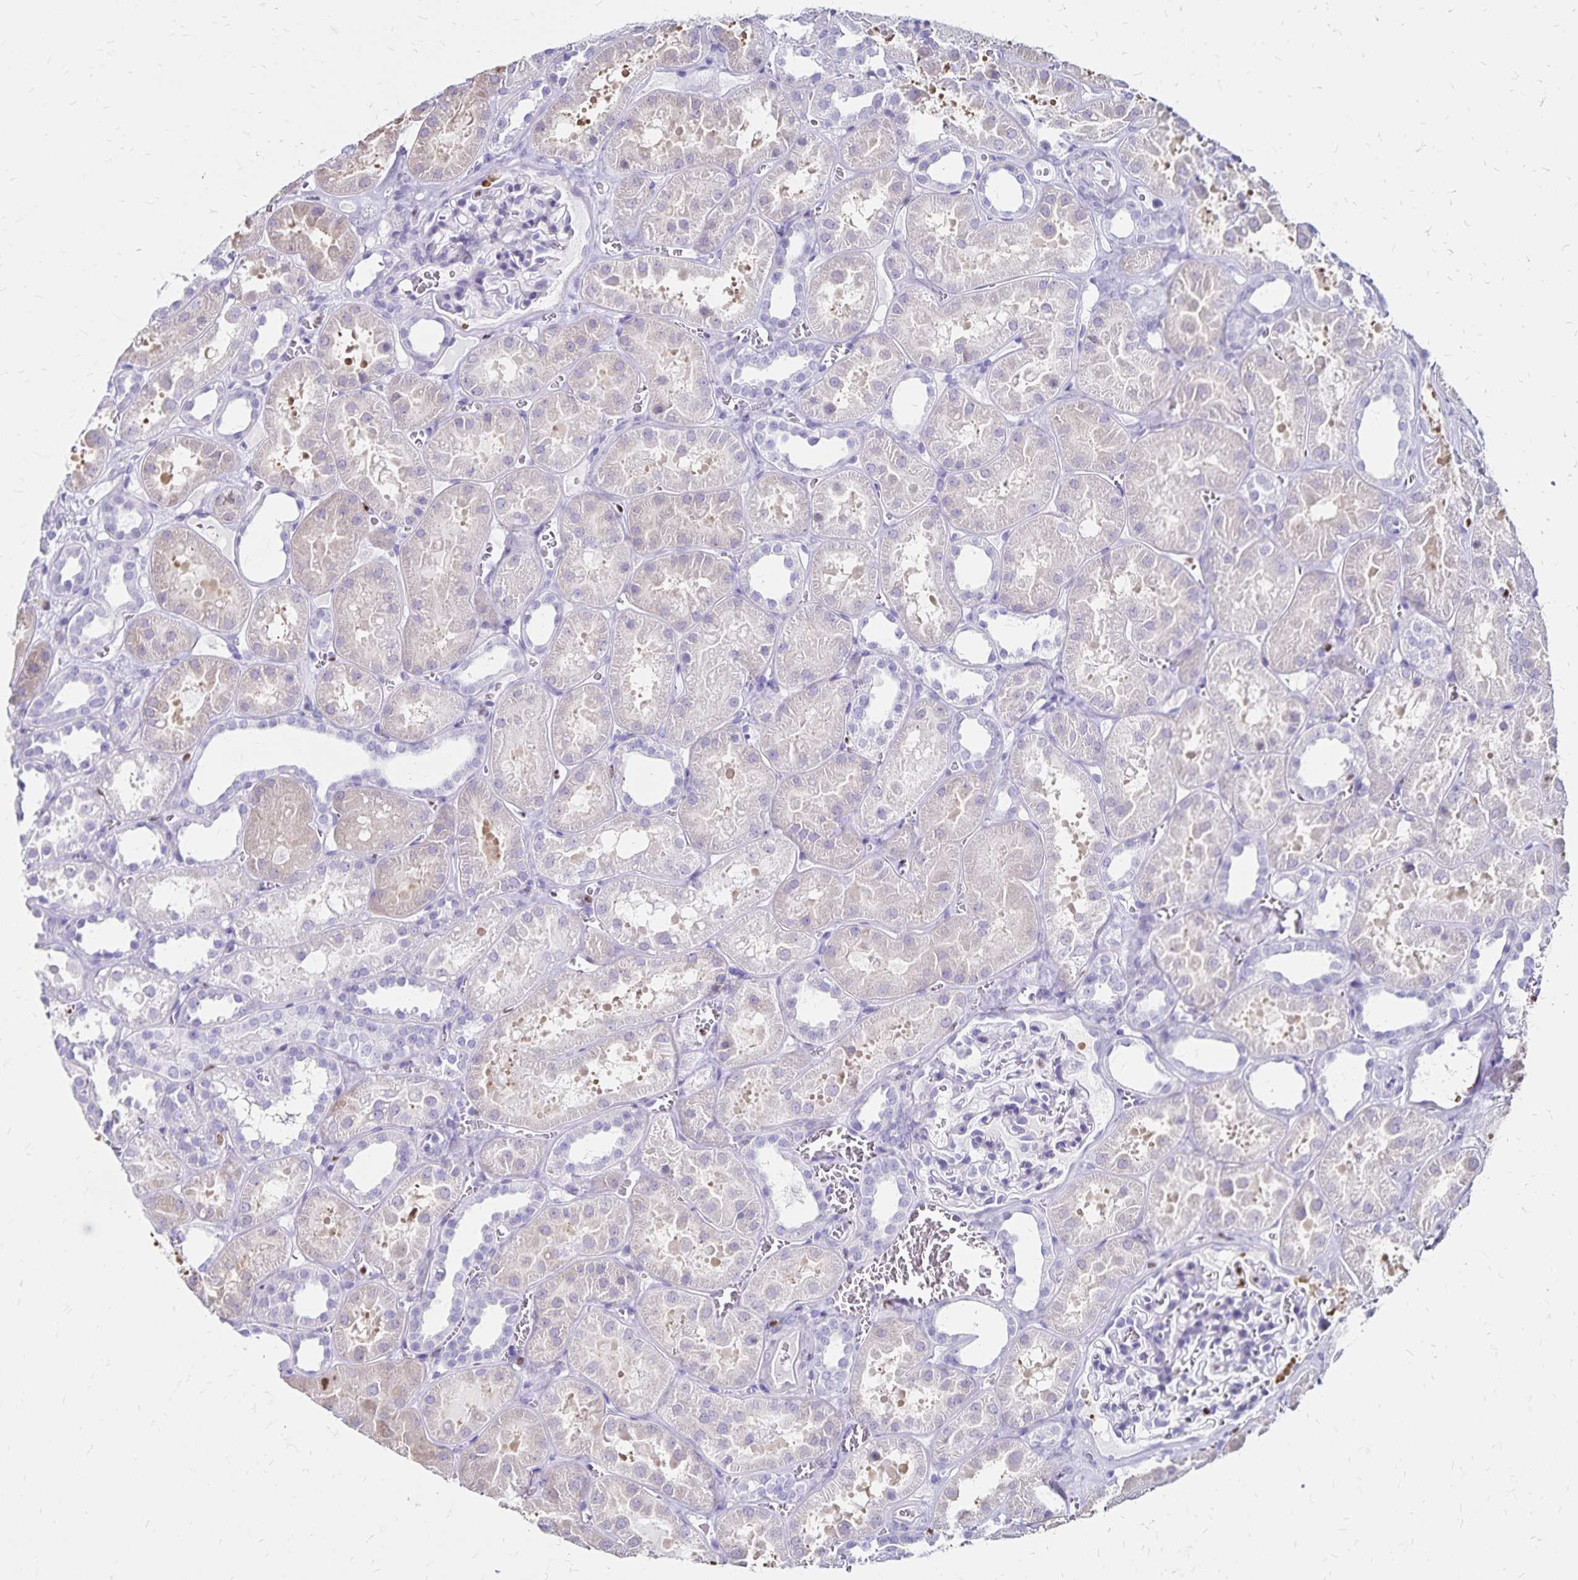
{"staining": {"intensity": "negative", "quantity": "none", "location": "none"}, "tissue": "kidney", "cell_type": "Cells in glomeruli", "image_type": "normal", "snomed": [{"axis": "morphology", "description": "Normal tissue, NOS"}, {"axis": "topography", "description": "Kidney"}], "caption": "Immunohistochemistry (IHC) of benign kidney displays no staining in cells in glomeruli. (Brightfield microscopy of DAB immunohistochemistry (IHC) at high magnification).", "gene": "IKZF1", "patient": {"sex": "female", "age": 41}}